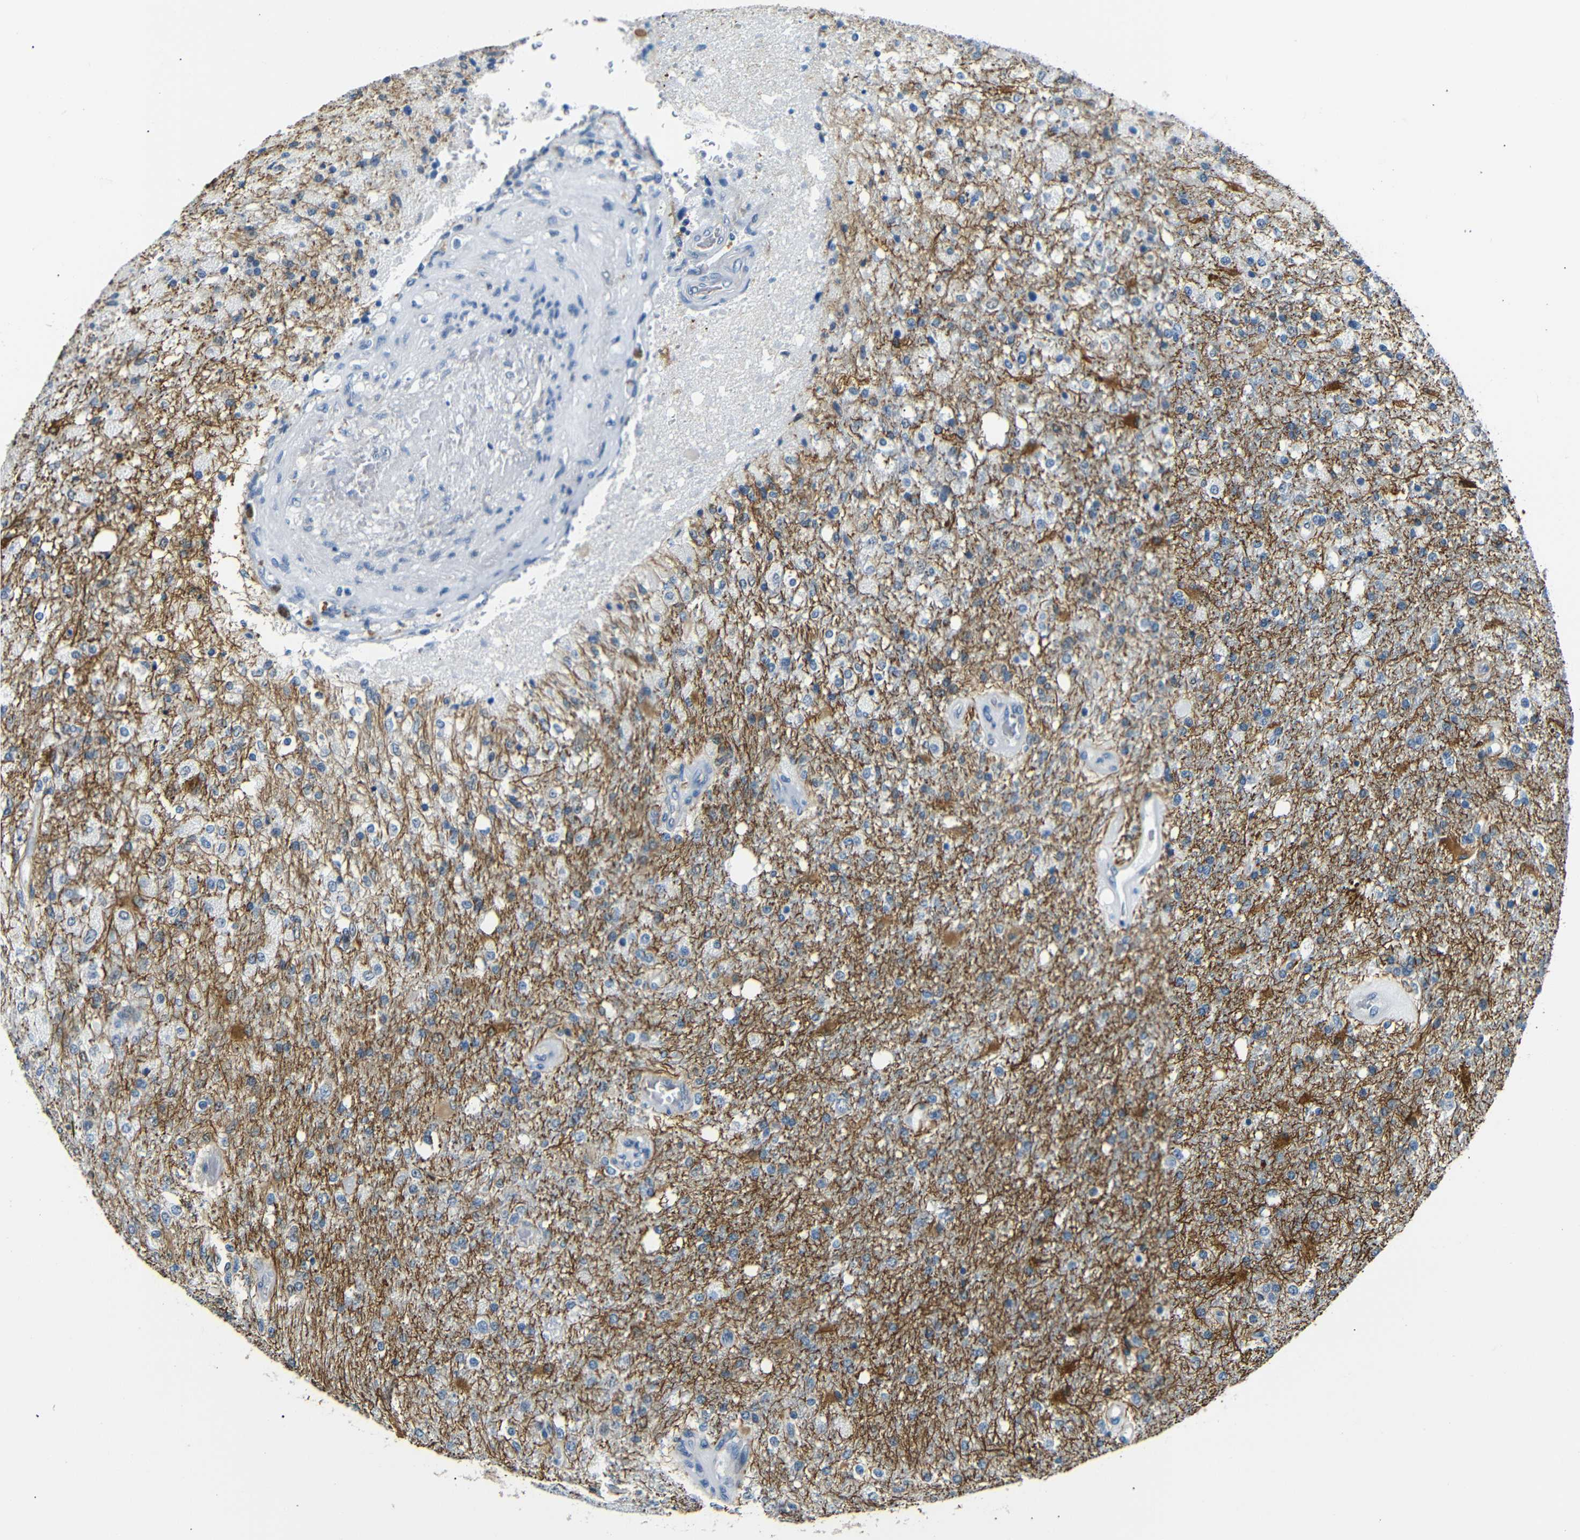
{"staining": {"intensity": "negative", "quantity": "none", "location": "none"}, "tissue": "glioma", "cell_type": "Tumor cells", "image_type": "cancer", "snomed": [{"axis": "morphology", "description": "Normal tissue, NOS"}, {"axis": "morphology", "description": "Glioma, malignant, High grade"}, {"axis": "topography", "description": "Cerebral cortex"}], "caption": "Immunohistochemistry (IHC) of glioma reveals no staining in tumor cells.", "gene": "TAFA1", "patient": {"sex": "male", "age": 77}}